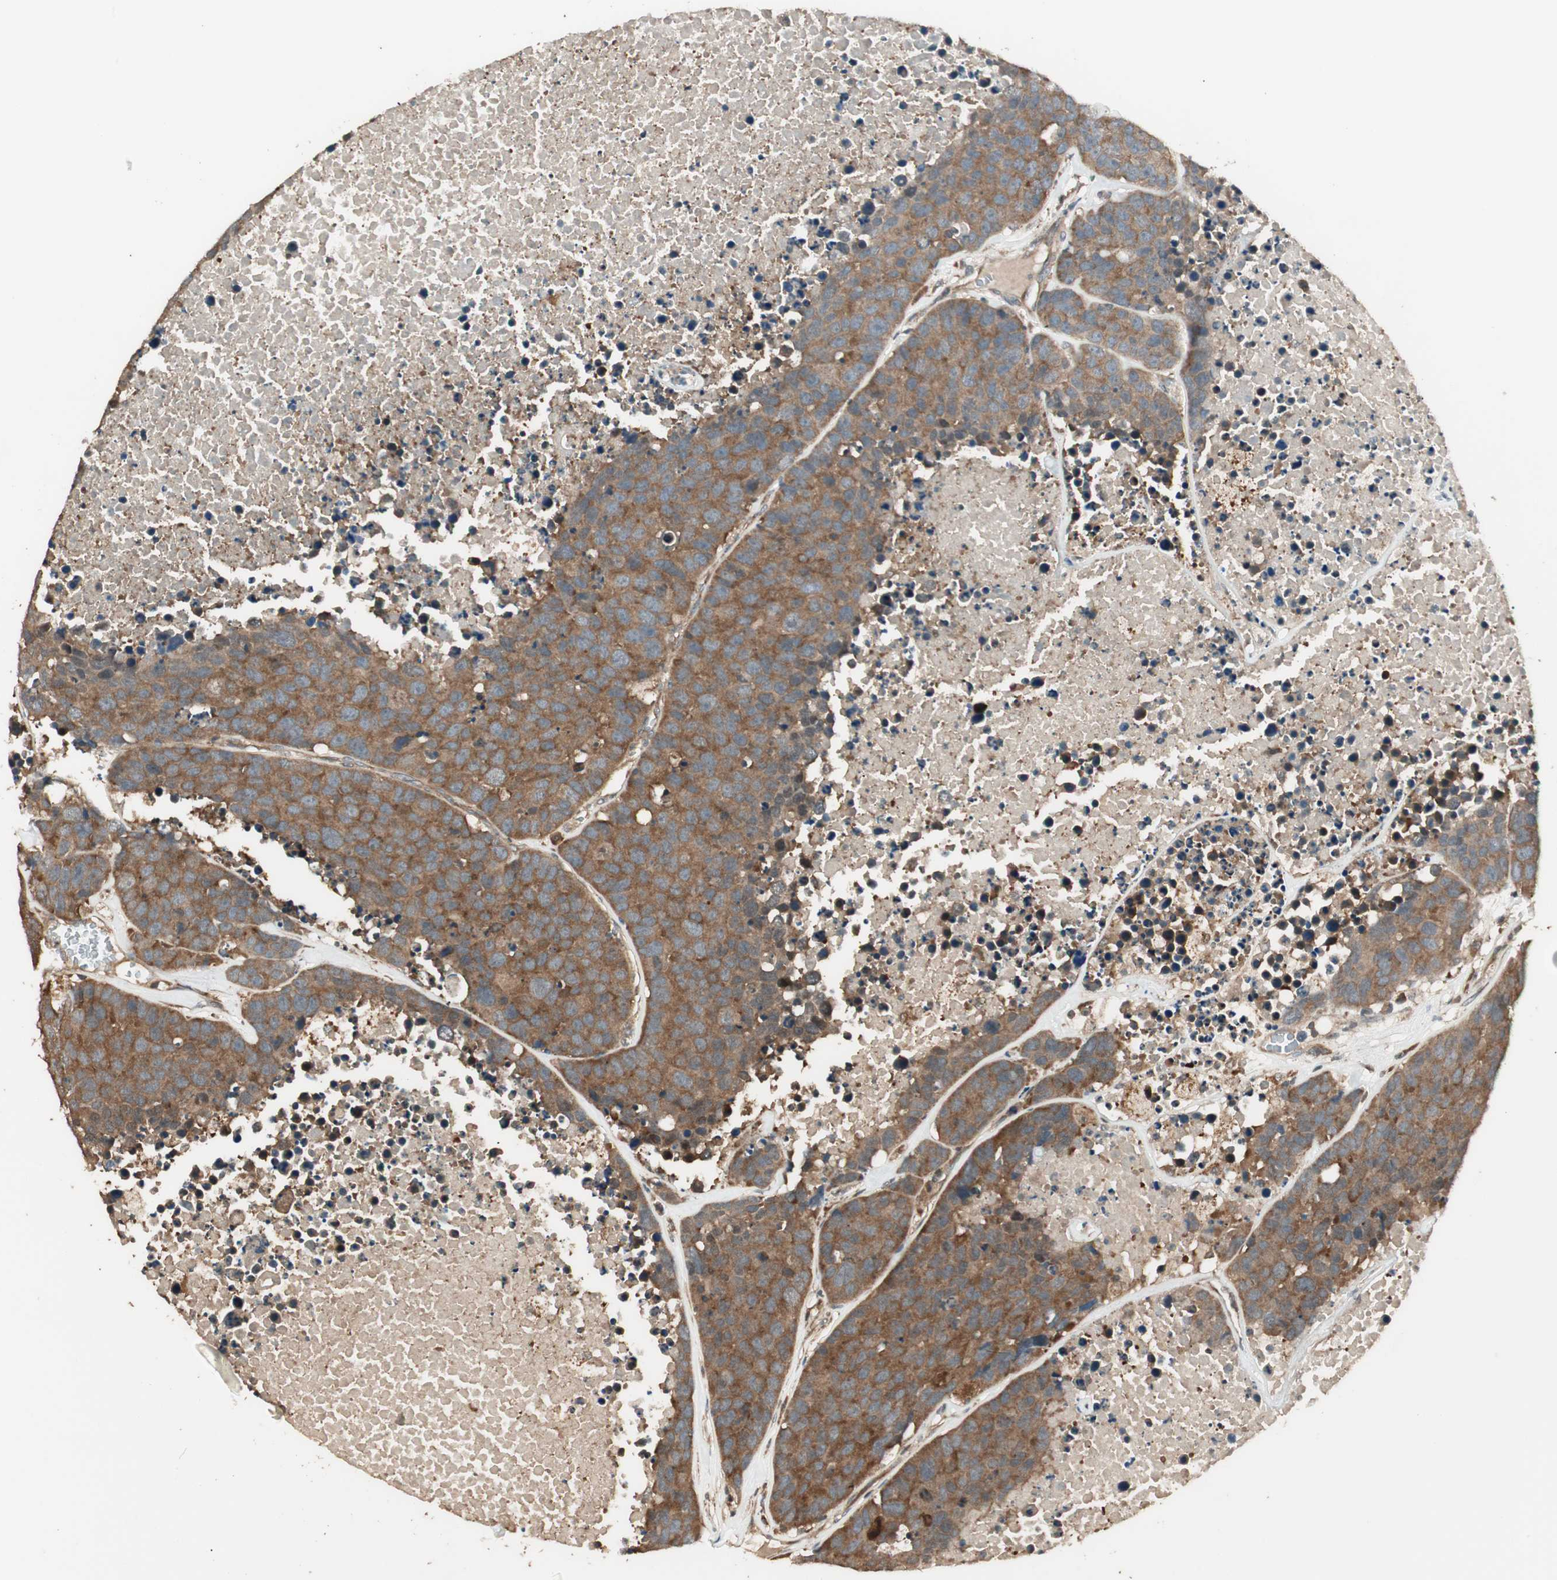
{"staining": {"intensity": "strong", "quantity": ">75%", "location": "cytoplasmic/membranous"}, "tissue": "carcinoid", "cell_type": "Tumor cells", "image_type": "cancer", "snomed": [{"axis": "morphology", "description": "Carcinoid, malignant, NOS"}, {"axis": "topography", "description": "Lung"}], "caption": "About >75% of tumor cells in carcinoid display strong cytoplasmic/membranous protein positivity as visualized by brown immunohistochemical staining.", "gene": "CNOT4", "patient": {"sex": "male", "age": 60}}